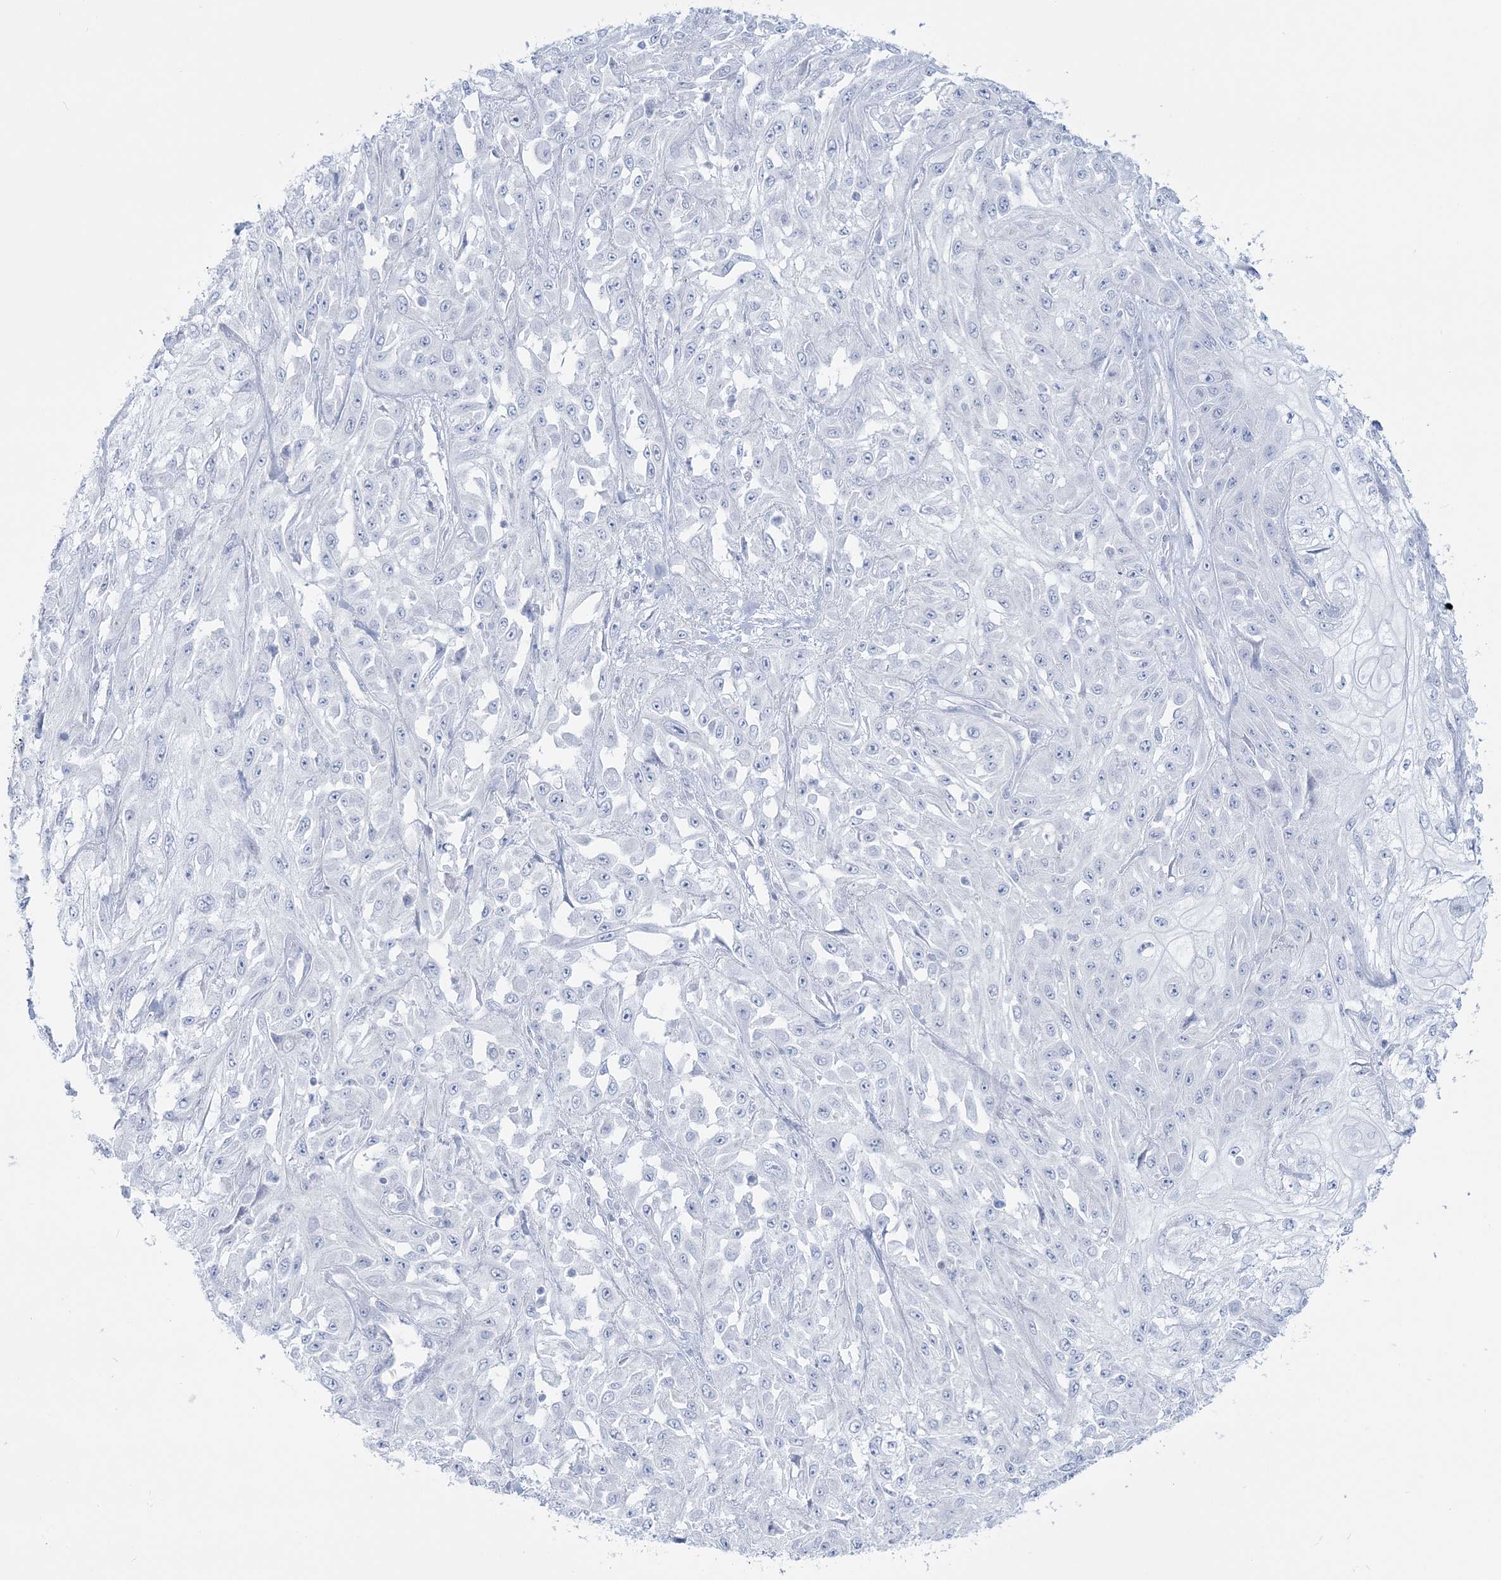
{"staining": {"intensity": "negative", "quantity": "none", "location": "none"}, "tissue": "skin cancer", "cell_type": "Tumor cells", "image_type": "cancer", "snomed": [{"axis": "morphology", "description": "Squamous cell carcinoma, NOS"}, {"axis": "morphology", "description": "Squamous cell carcinoma, metastatic, NOS"}, {"axis": "topography", "description": "Skin"}, {"axis": "topography", "description": "Lymph node"}], "caption": "Protein analysis of skin cancer shows no significant expression in tumor cells.", "gene": "ADGB", "patient": {"sex": "male", "age": 75}}